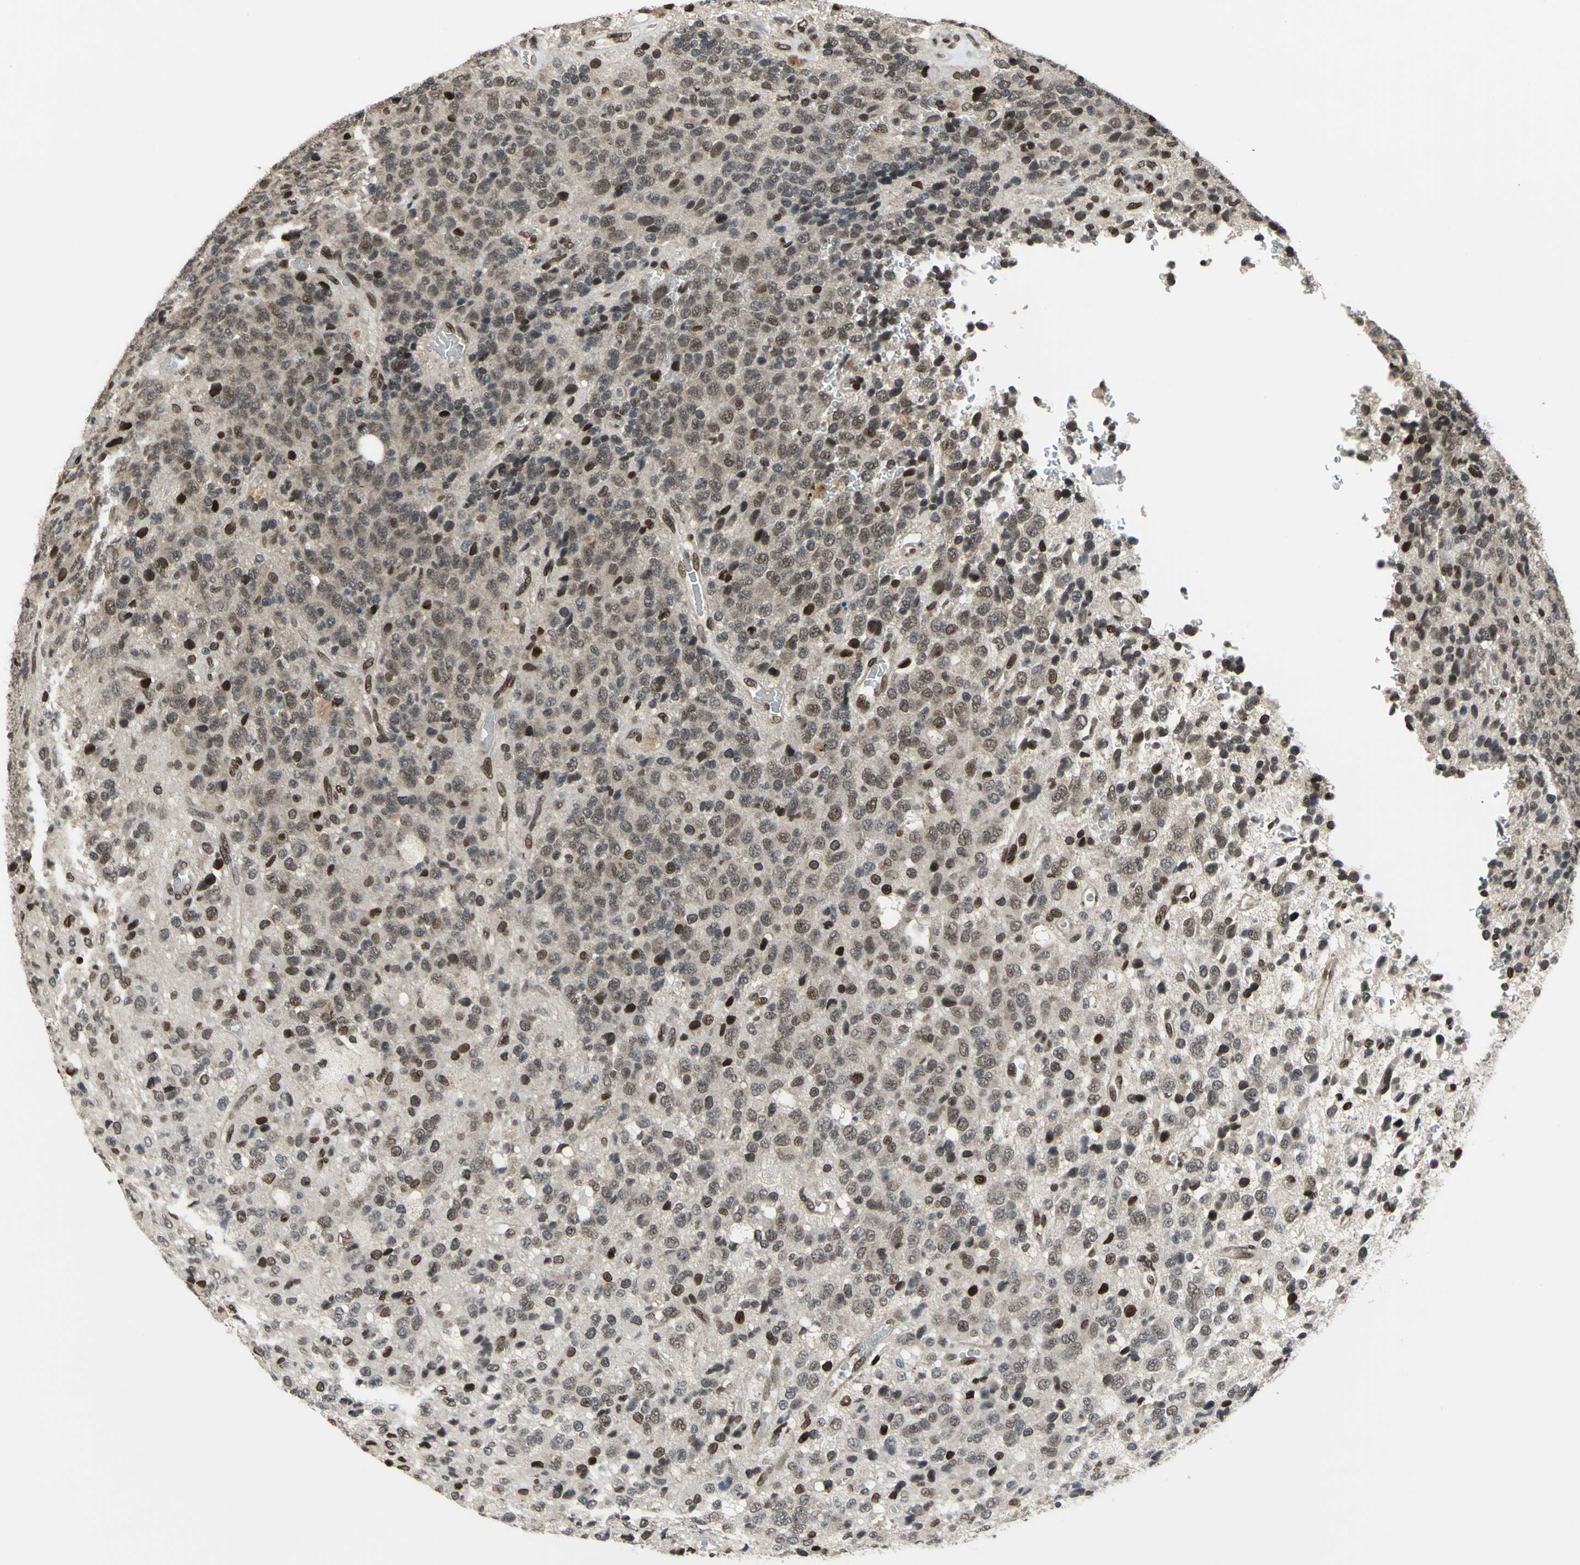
{"staining": {"intensity": "moderate", "quantity": ">75%", "location": "cytoplasmic/membranous,nuclear"}, "tissue": "glioma", "cell_type": "Tumor cells", "image_type": "cancer", "snomed": [{"axis": "morphology", "description": "Glioma, malignant, High grade"}, {"axis": "topography", "description": "pancreas cauda"}], "caption": "Immunohistochemical staining of human malignant high-grade glioma shows medium levels of moderate cytoplasmic/membranous and nuclear protein positivity in approximately >75% of tumor cells. The protein is stained brown, and the nuclei are stained in blue (DAB (3,3'-diaminobenzidine) IHC with brightfield microscopy, high magnification).", "gene": "ISY1", "patient": {"sex": "male", "age": 60}}